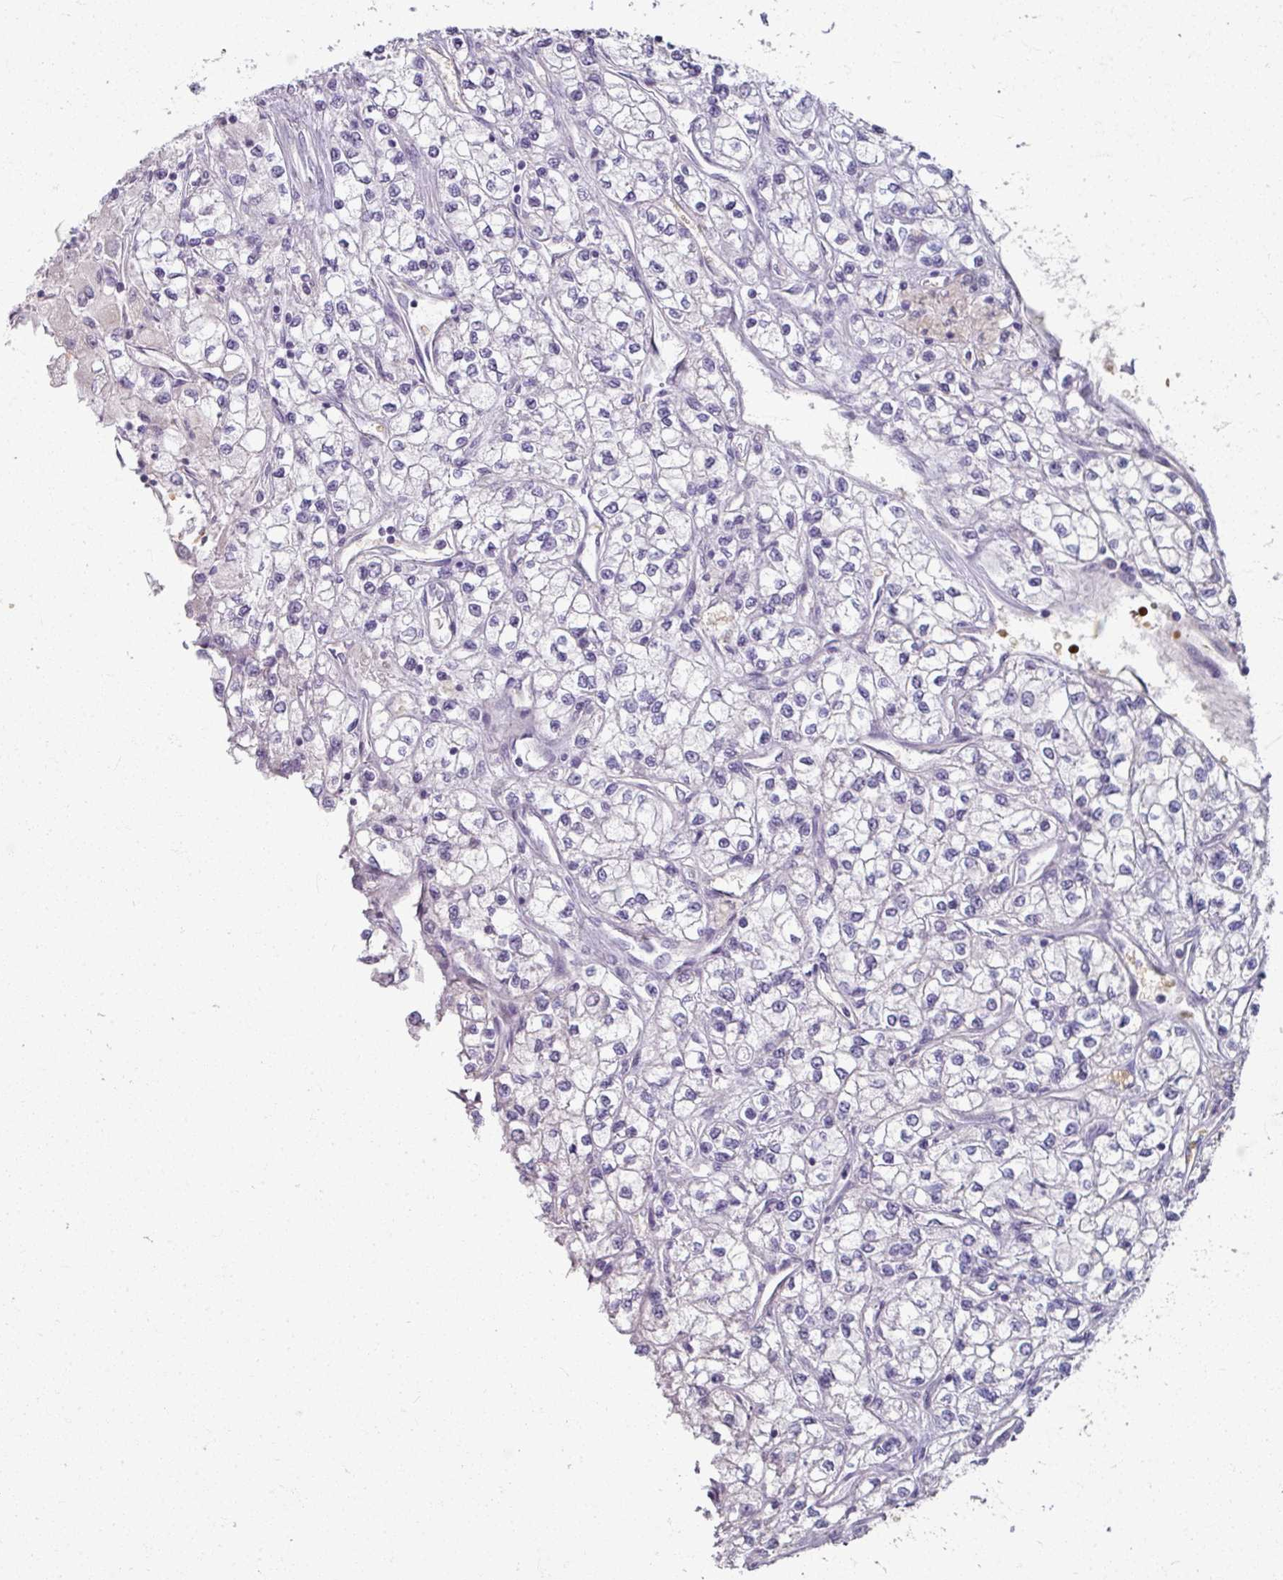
{"staining": {"intensity": "negative", "quantity": "none", "location": "none"}, "tissue": "renal cancer", "cell_type": "Tumor cells", "image_type": "cancer", "snomed": [{"axis": "morphology", "description": "Adenocarcinoma, NOS"}, {"axis": "topography", "description": "Kidney"}], "caption": "IHC micrograph of neoplastic tissue: human renal adenocarcinoma stained with DAB exhibits no significant protein positivity in tumor cells. Brightfield microscopy of immunohistochemistry (IHC) stained with DAB (3,3'-diaminobenzidine) (brown) and hematoxylin (blue), captured at high magnification.", "gene": "KMT5C", "patient": {"sex": "male", "age": 80}}